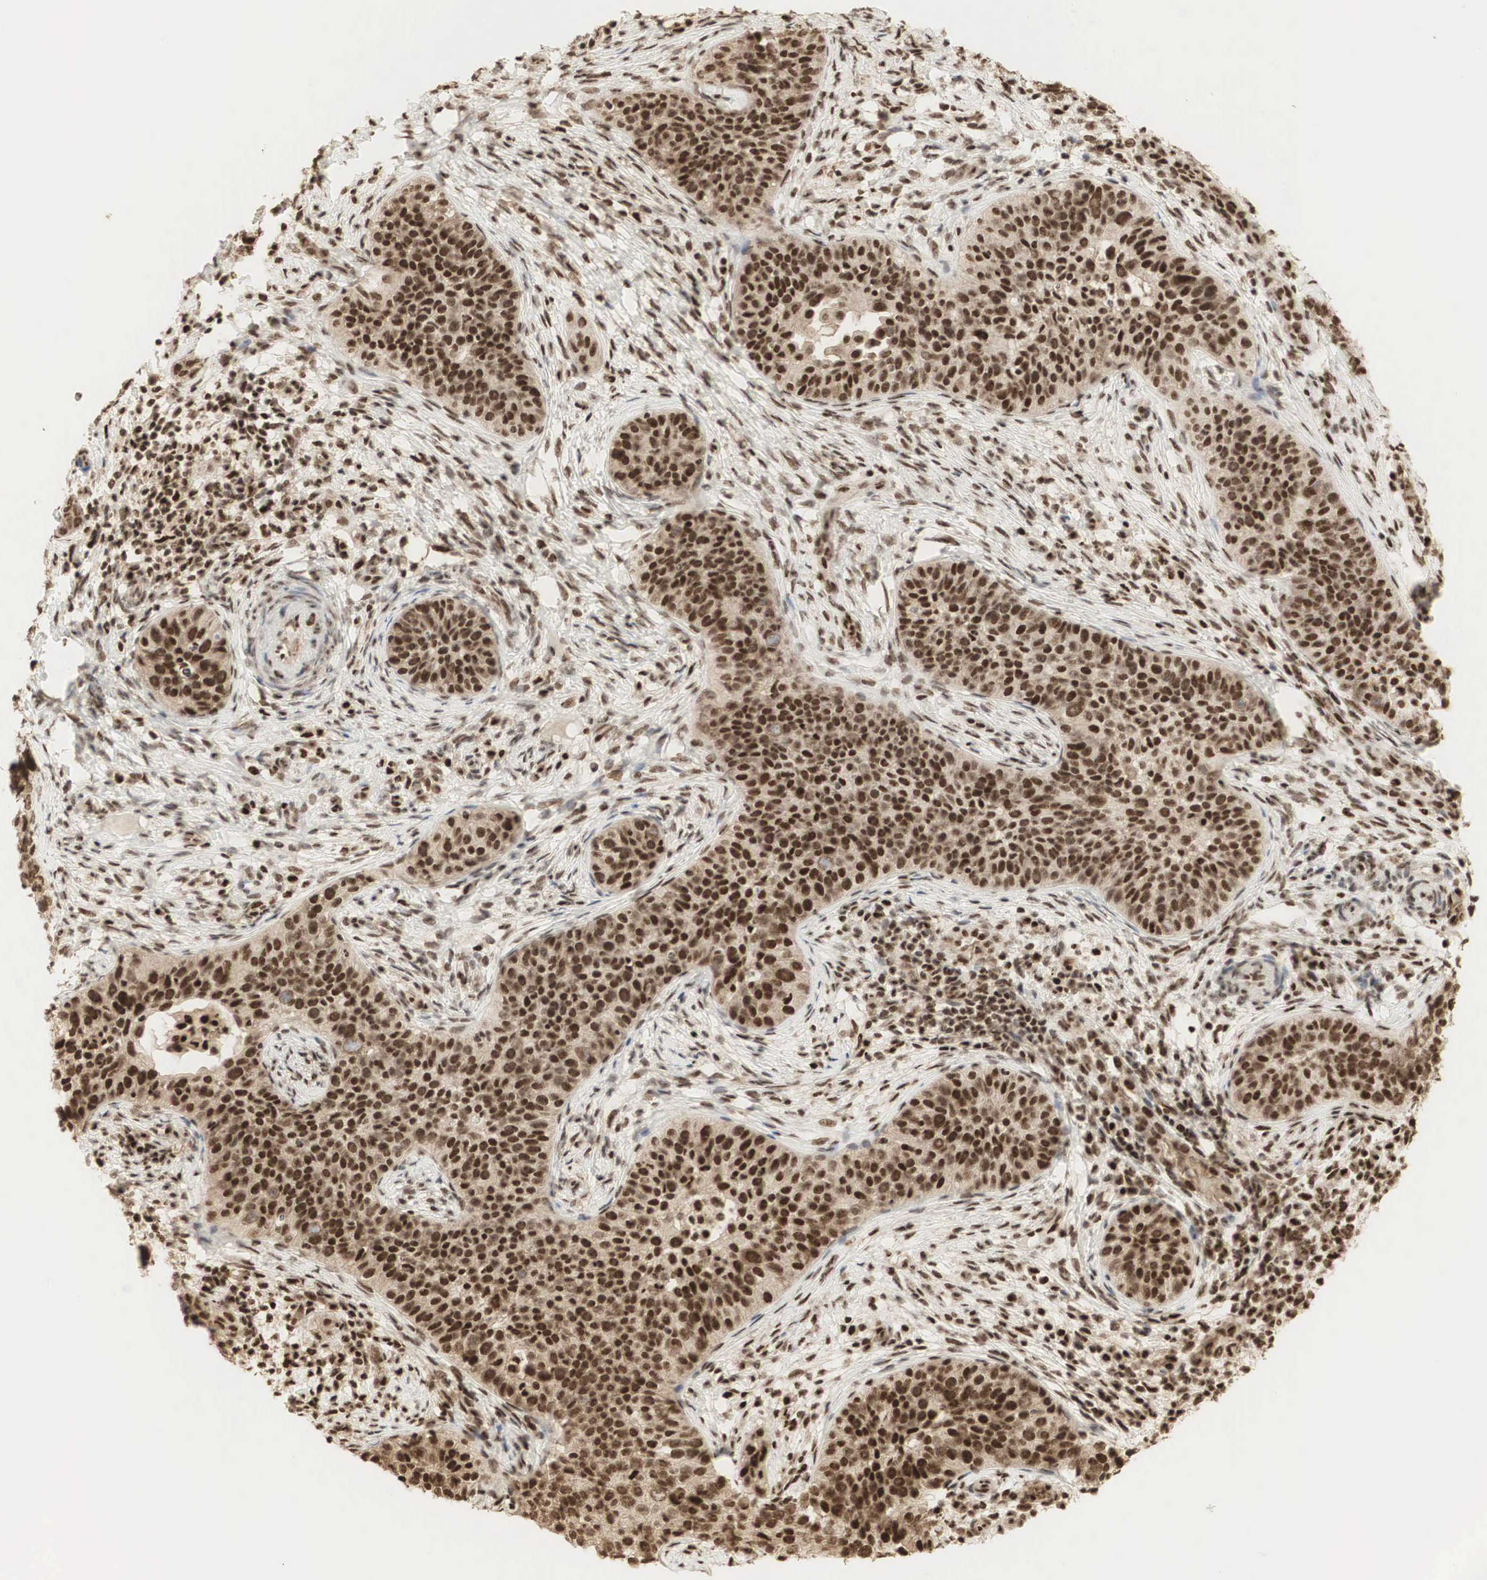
{"staining": {"intensity": "strong", "quantity": ">75%", "location": "cytoplasmic/membranous,nuclear"}, "tissue": "cervical cancer", "cell_type": "Tumor cells", "image_type": "cancer", "snomed": [{"axis": "morphology", "description": "Squamous cell carcinoma, NOS"}, {"axis": "topography", "description": "Cervix"}], "caption": "Cervical cancer (squamous cell carcinoma) stained with a protein marker shows strong staining in tumor cells.", "gene": "RNF113A", "patient": {"sex": "female", "age": 31}}